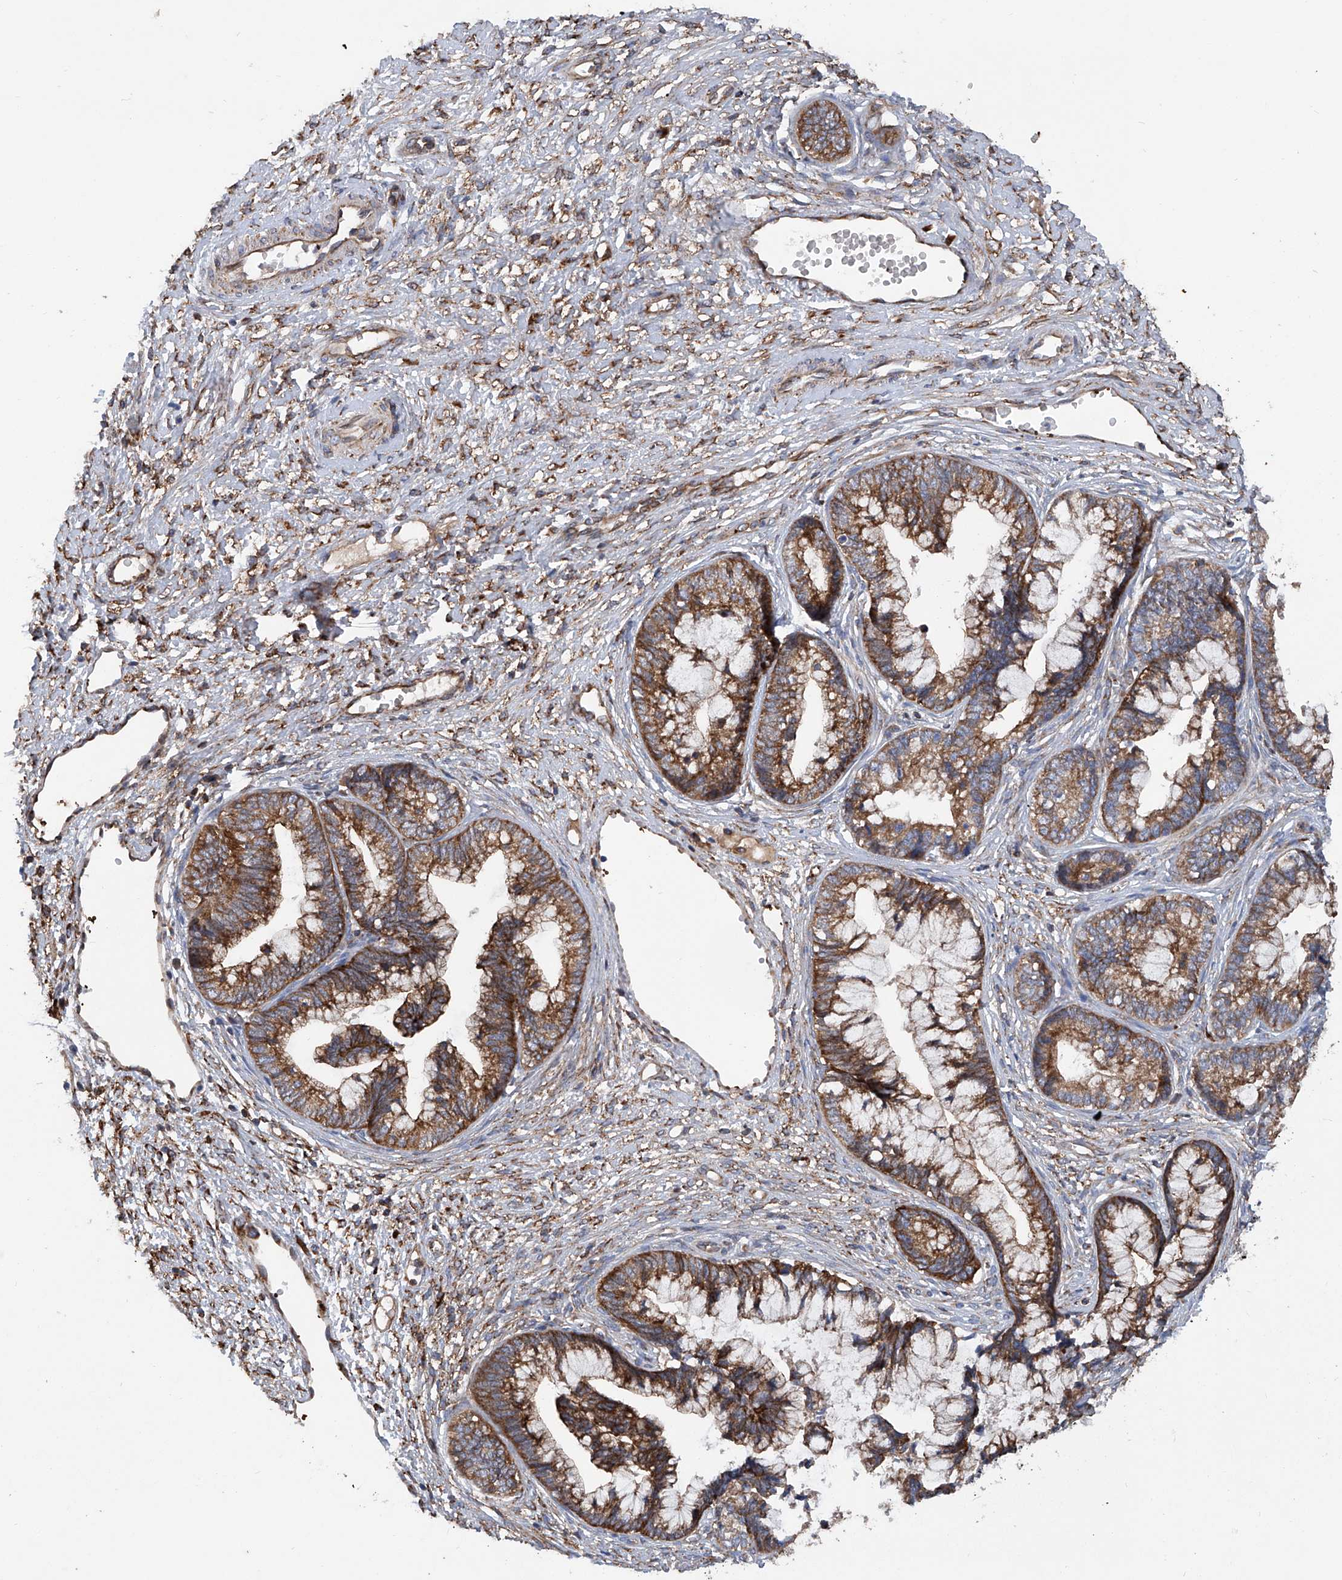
{"staining": {"intensity": "strong", "quantity": ">75%", "location": "cytoplasmic/membranous"}, "tissue": "cervical cancer", "cell_type": "Tumor cells", "image_type": "cancer", "snomed": [{"axis": "morphology", "description": "Adenocarcinoma, NOS"}, {"axis": "topography", "description": "Cervix"}], "caption": "Protein staining exhibits strong cytoplasmic/membranous positivity in approximately >75% of tumor cells in cervical adenocarcinoma.", "gene": "ASCC3", "patient": {"sex": "female", "age": 44}}